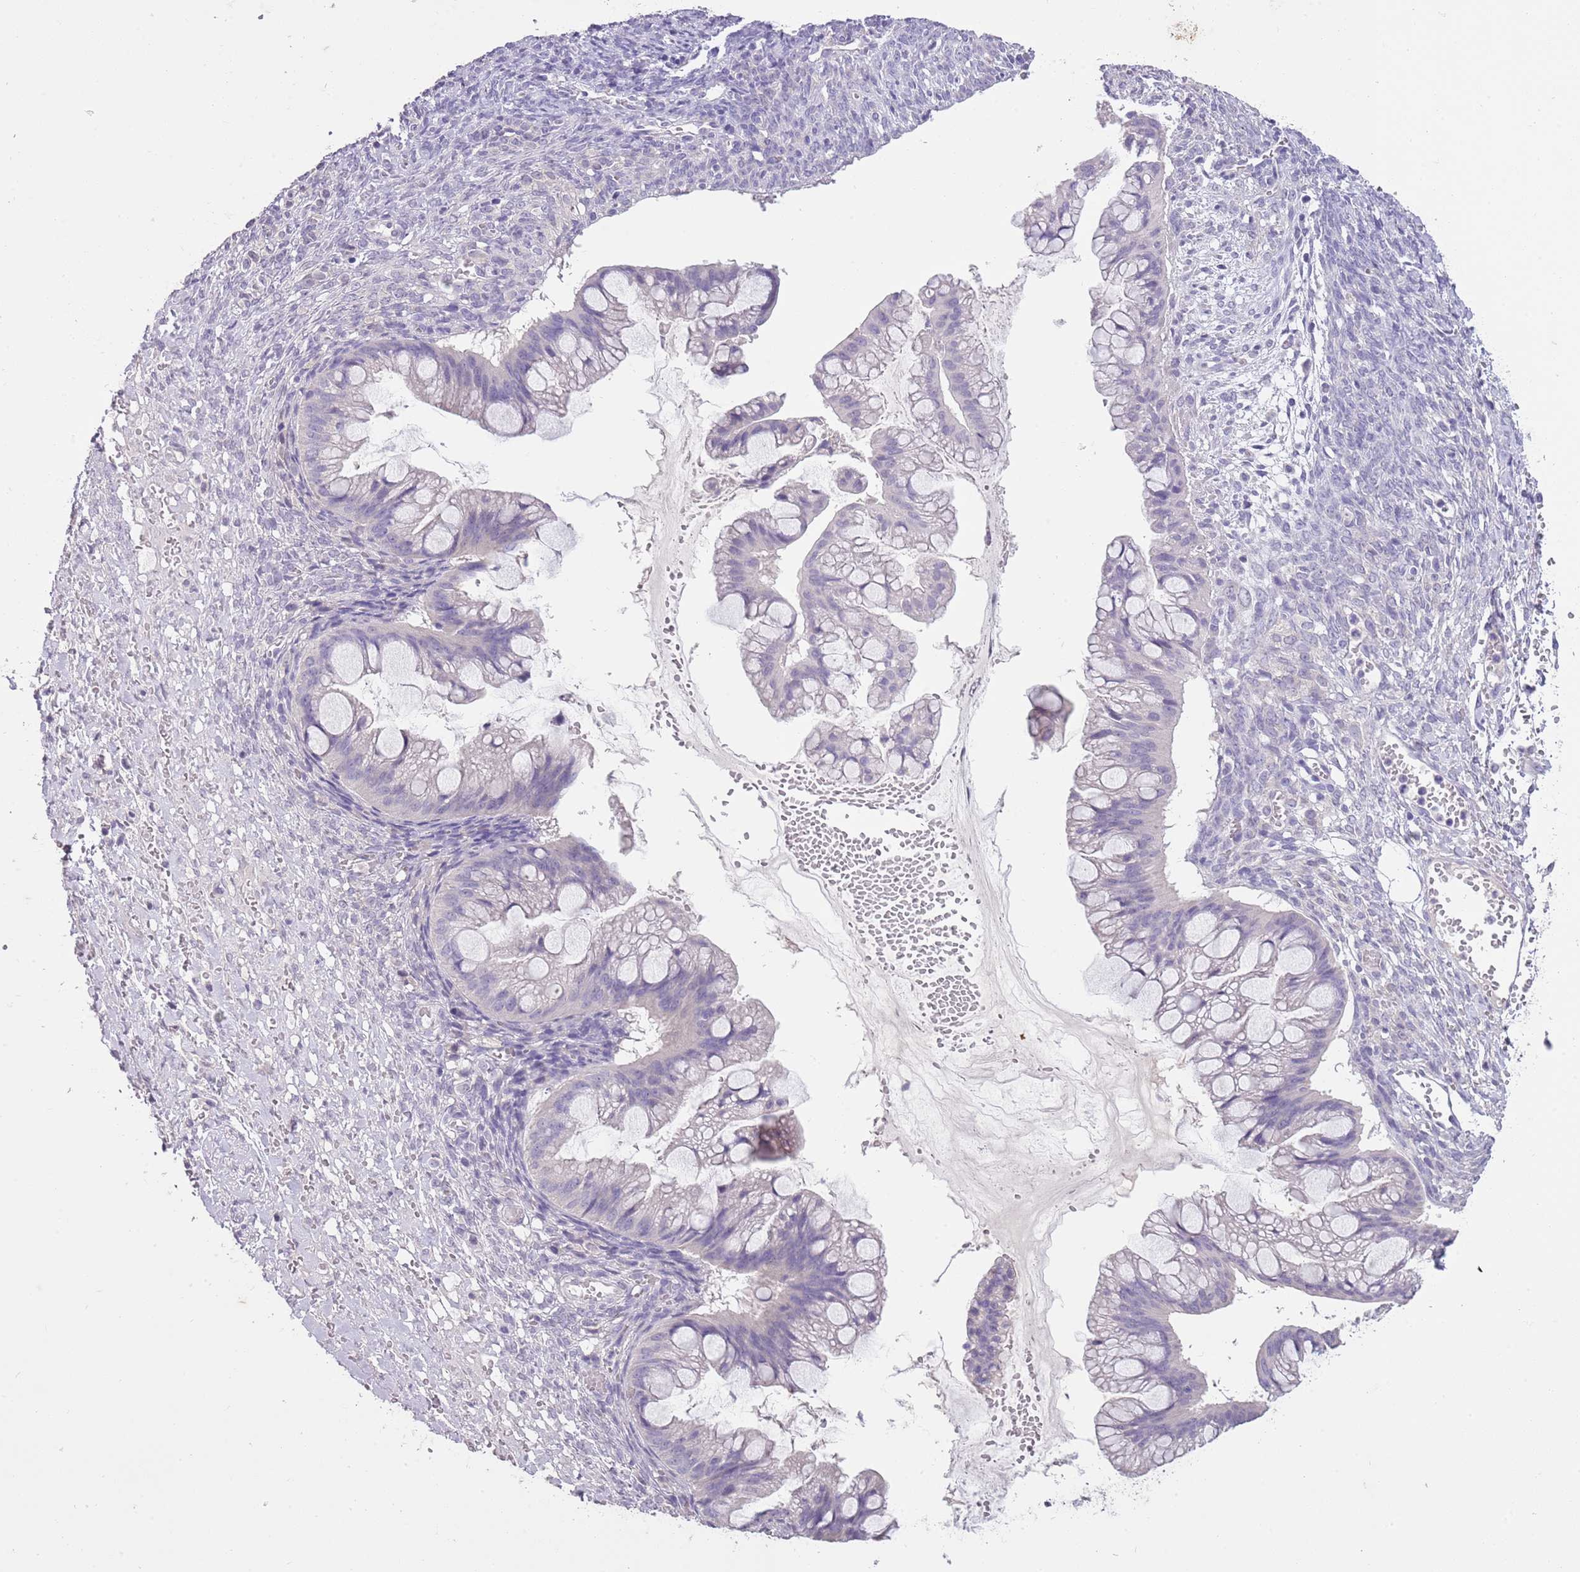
{"staining": {"intensity": "negative", "quantity": "none", "location": "none"}, "tissue": "ovarian cancer", "cell_type": "Tumor cells", "image_type": "cancer", "snomed": [{"axis": "morphology", "description": "Cystadenocarcinoma, mucinous, NOS"}, {"axis": "topography", "description": "Ovary"}], "caption": "Immunohistochemistry photomicrograph of human mucinous cystadenocarcinoma (ovarian) stained for a protein (brown), which displays no positivity in tumor cells. The staining is performed using DAB (3,3'-diaminobenzidine) brown chromogen with nuclei counter-stained in using hematoxylin.", "gene": "SLC35E3", "patient": {"sex": "female", "age": 73}}